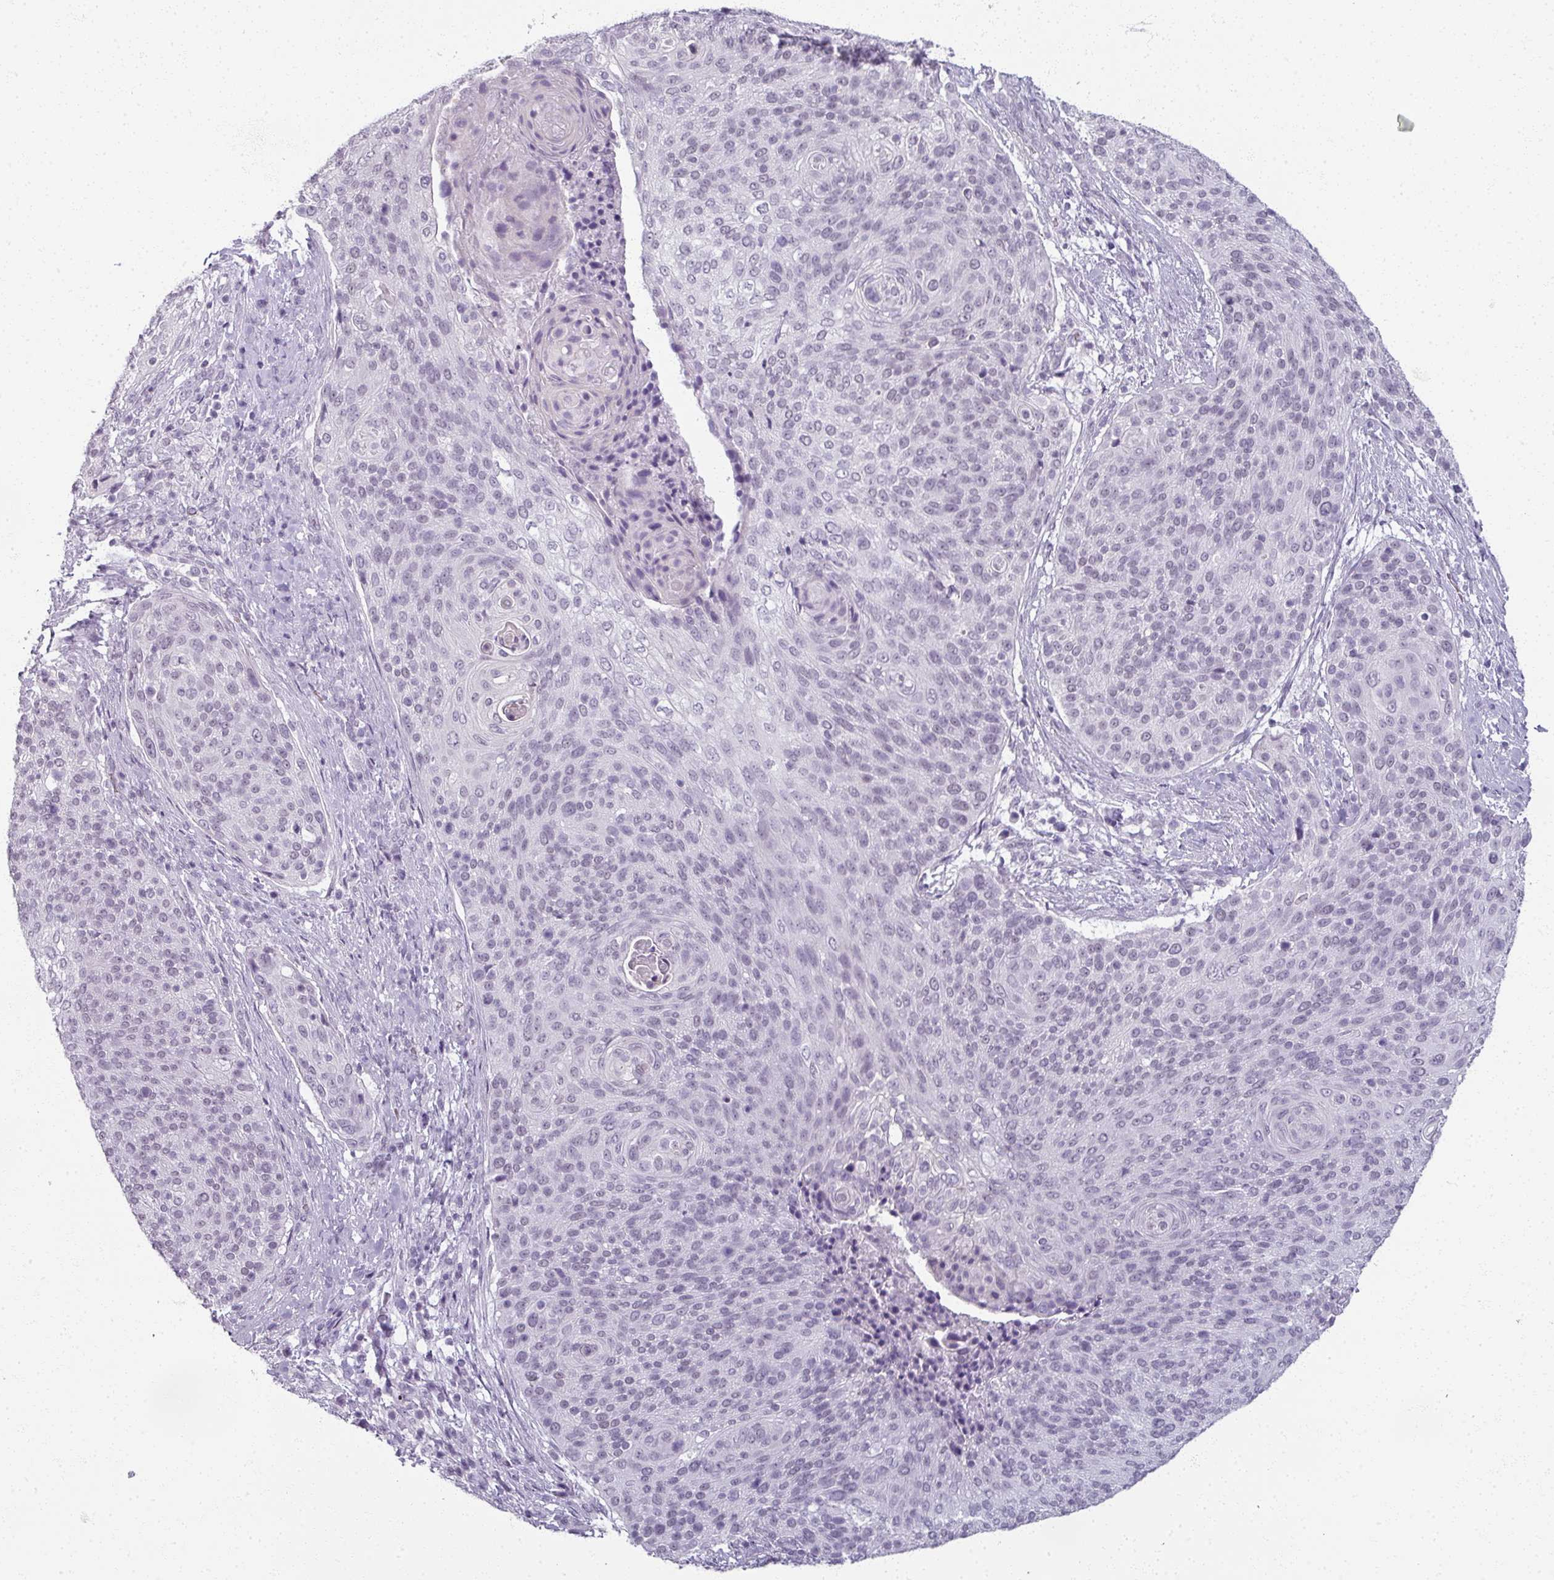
{"staining": {"intensity": "negative", "quantity": "none", "location": "none"}, "tissue": "cervical cancer", "cell_type": "Tumor cells", "image_type": "cancer", "snomed": [{"axis": "morphology", "description": "Squamous cell carcinoma, NOS"}, {"axis": "topography", "description": "Cervix"}], "caption": "Immunohistochemistry (IHC) image of neoplastic tissue: squamous cell carcinoma (cervical) stained with DAB (3,3'-diaminobenzidine) shows no significant protein positivity in tumor cells. (Stains: DAB (3,3'-diaminobenzidine) IHC with hematoxylin counter stain, Microscopy: brightfield microscopy at high magnification).", "gene": "RFPL2", "patient": {"sex": "female", "age": 31}}